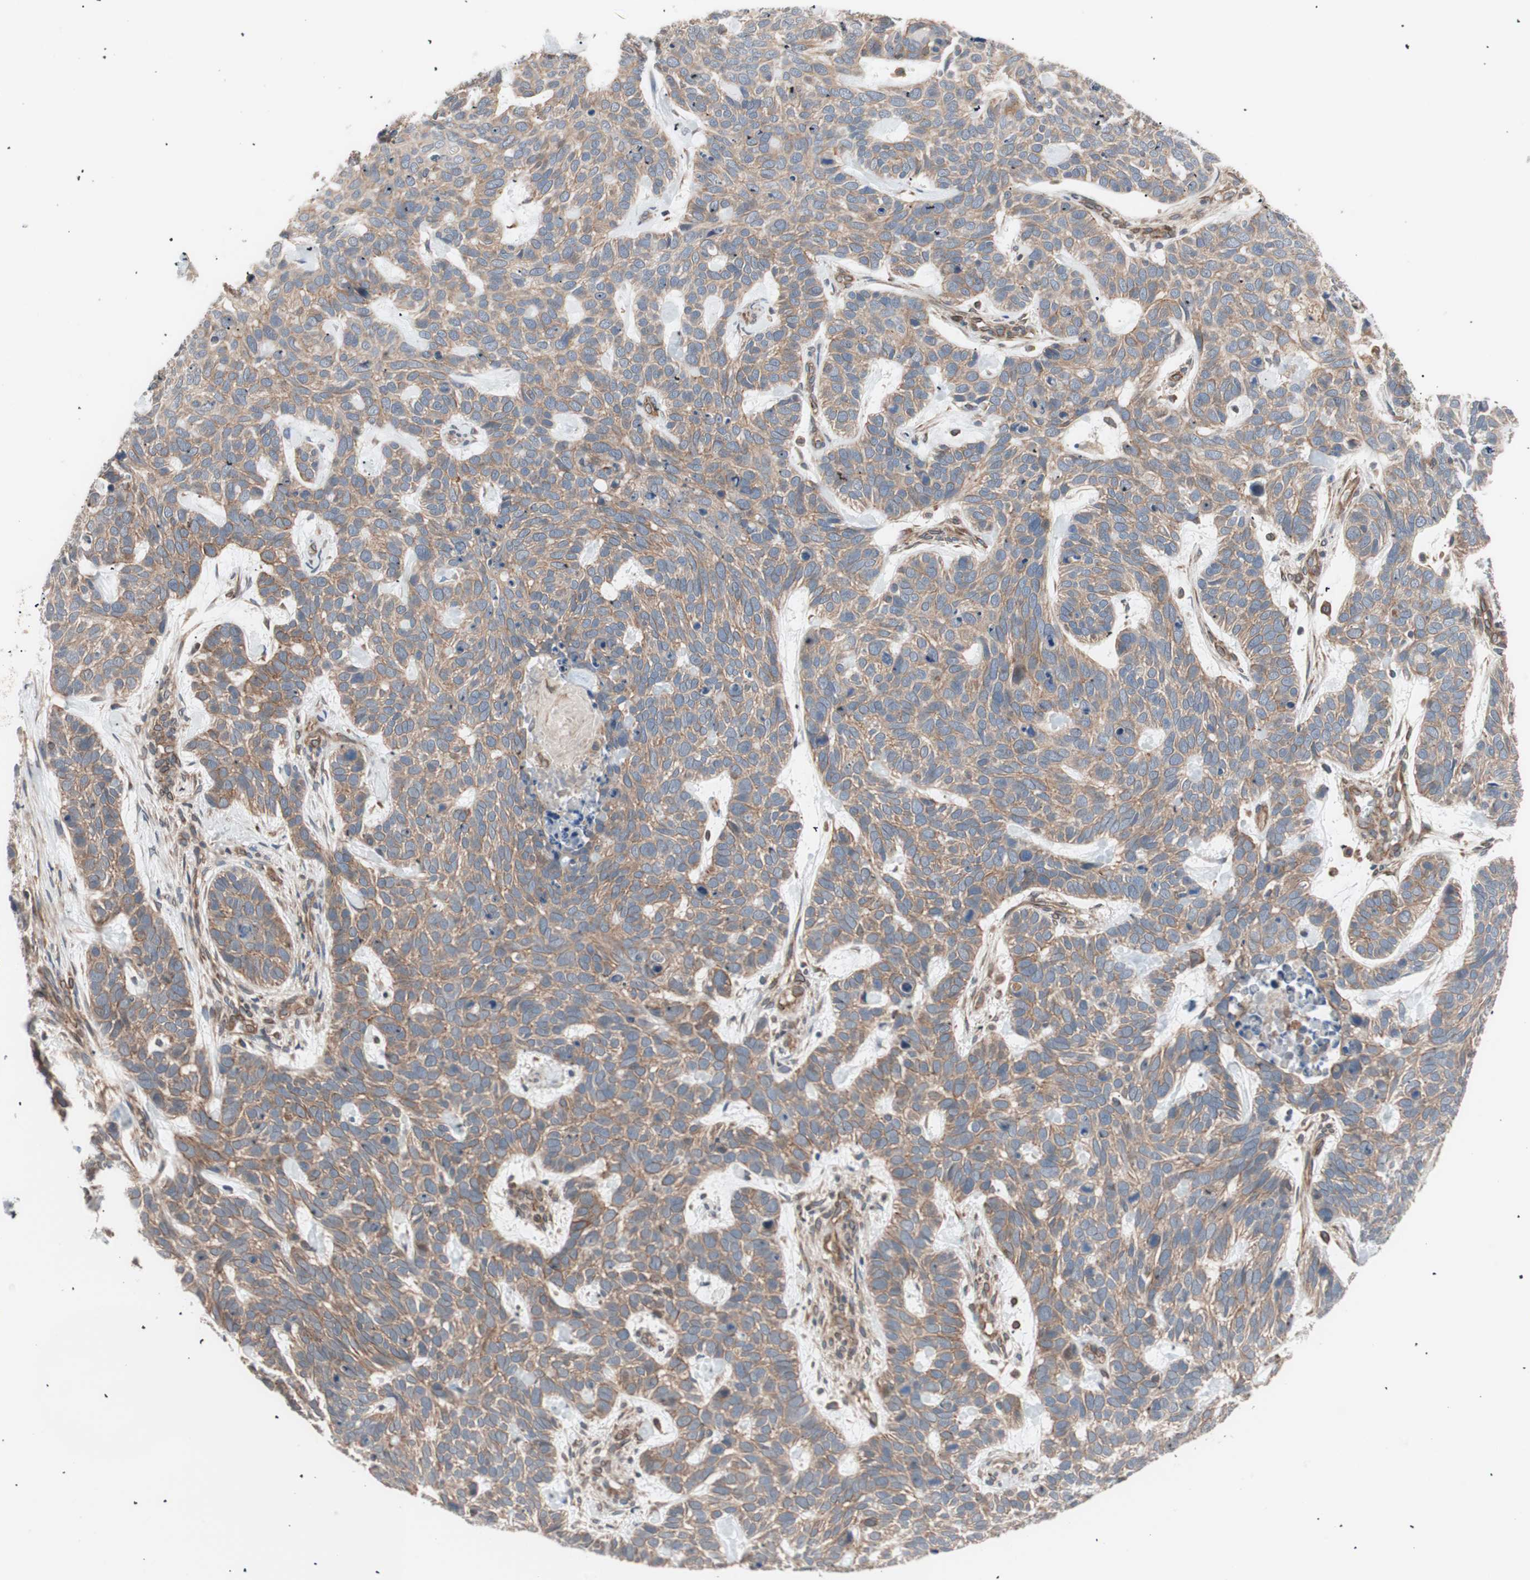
{"staining": {"intensity": "moderate", "quantity": ">75%", "location": "cytoplasmic/membranous"}, "tissue": "skin cancer", "cell_type": "Tumor cells", "image_type": "cancer", "snomed": [{"axis": "morphology", "description": "Basal cell carcinoma"}, {"axis": "topography", "description": "Skin"}], "caption": "Skin basal cell carcinoma was stained to show a protein in brown. There is medium levels of moderate cytoplasmic/membranous positivity in approximately >75% of tumor cells.", "gene": "SMG1", "patient": {"sex": "male", "age": 87}}